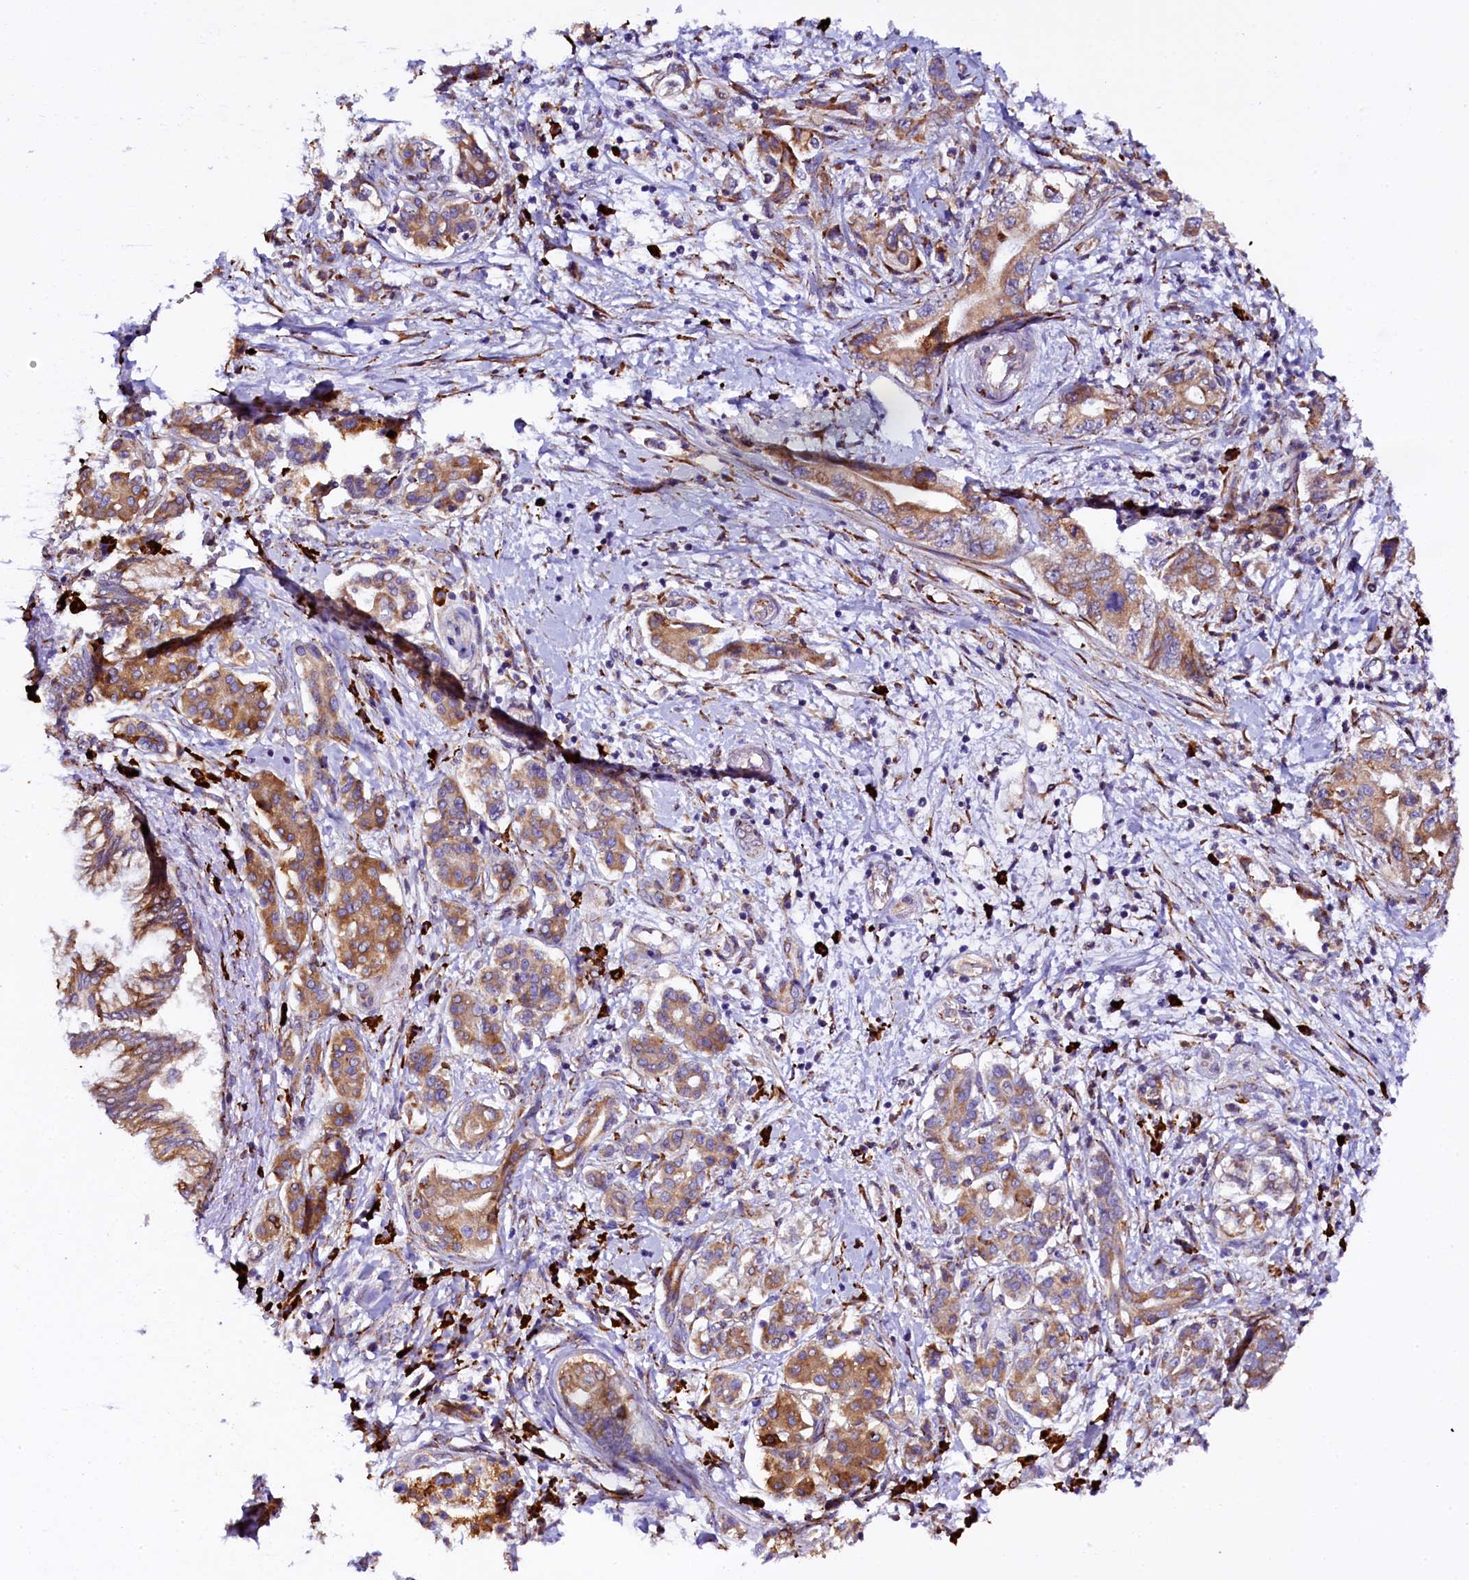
{"staining": {"intensity": "moderate", "quantity": ">75%", "location": "cytoplasmic/membranous"}, "tissue": "pancreatic cancer", "cell_type": "Tumor cells", "image_type": "cancer", "snomed": [{"axis": "morphology", "description": "Adenocarcinoma, NOS"}, {"axis": "topography", "description": "Pancreas"}], "caption": "Pancreatic adenocarcinoma tissue shows moderate cytoplasmic/membranous expression in approximately >75% of tumor cells, visualized by immunohistochemistry.", "gene": "CAPS2", "patient": {"sex": "female", "age": 73}}